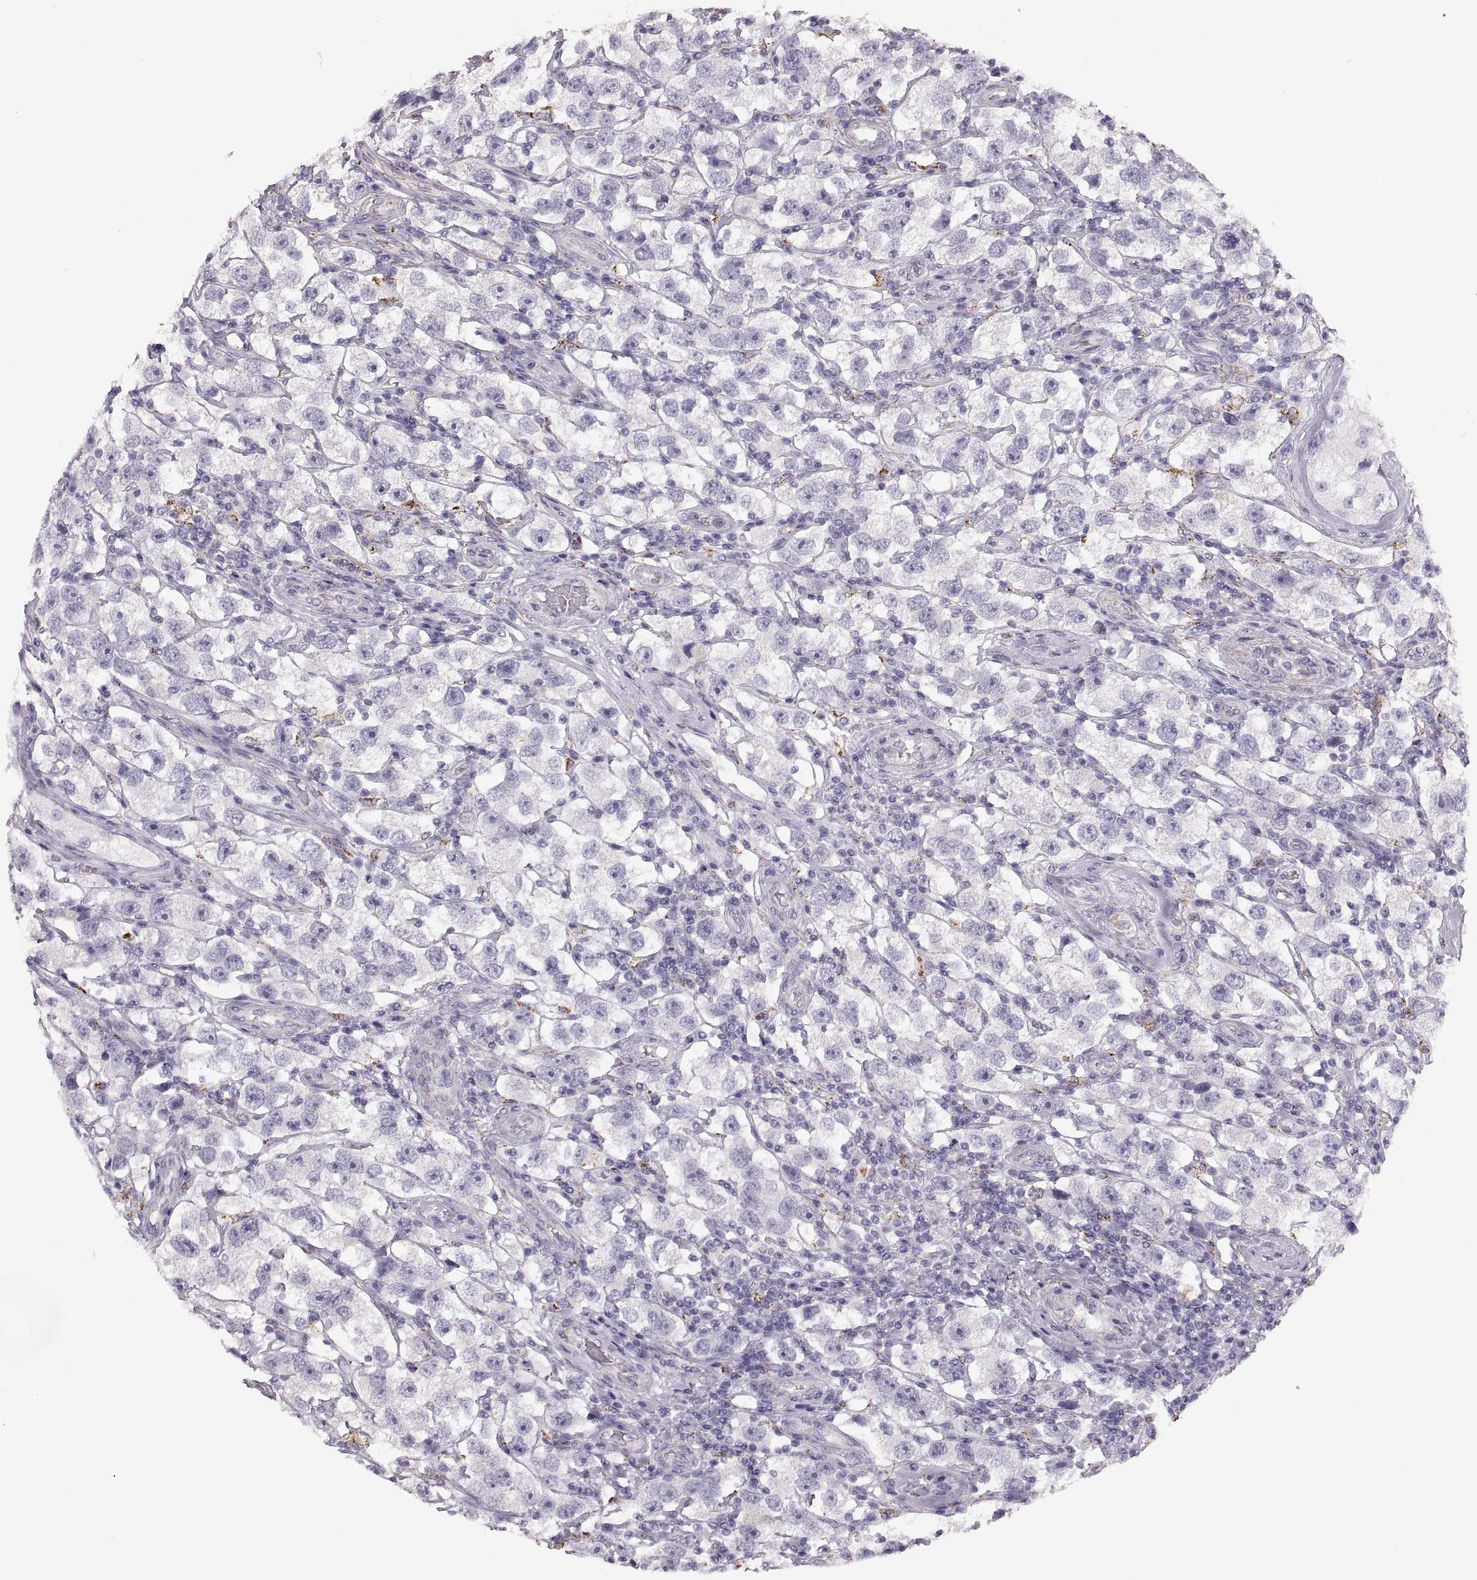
{"staining": {"intensity": "negative", "quantity": "none", "location": "none"}, "tissue": "testis cancer", "cell_type": "Tumor cells", "image_type": "cancer", "snomed": [{"axis": "morphology", "description": "Seminoma, NOS"}, {"axis": "topography", "description": "Testis"}], "caption": "This is a photomicrograph of immunohistochemistry staining of testis cancer (seminoma), which shows no expression in tumor cells.", "gene": "COL9A3", "patient": {"sex": "male", "age": 26}}